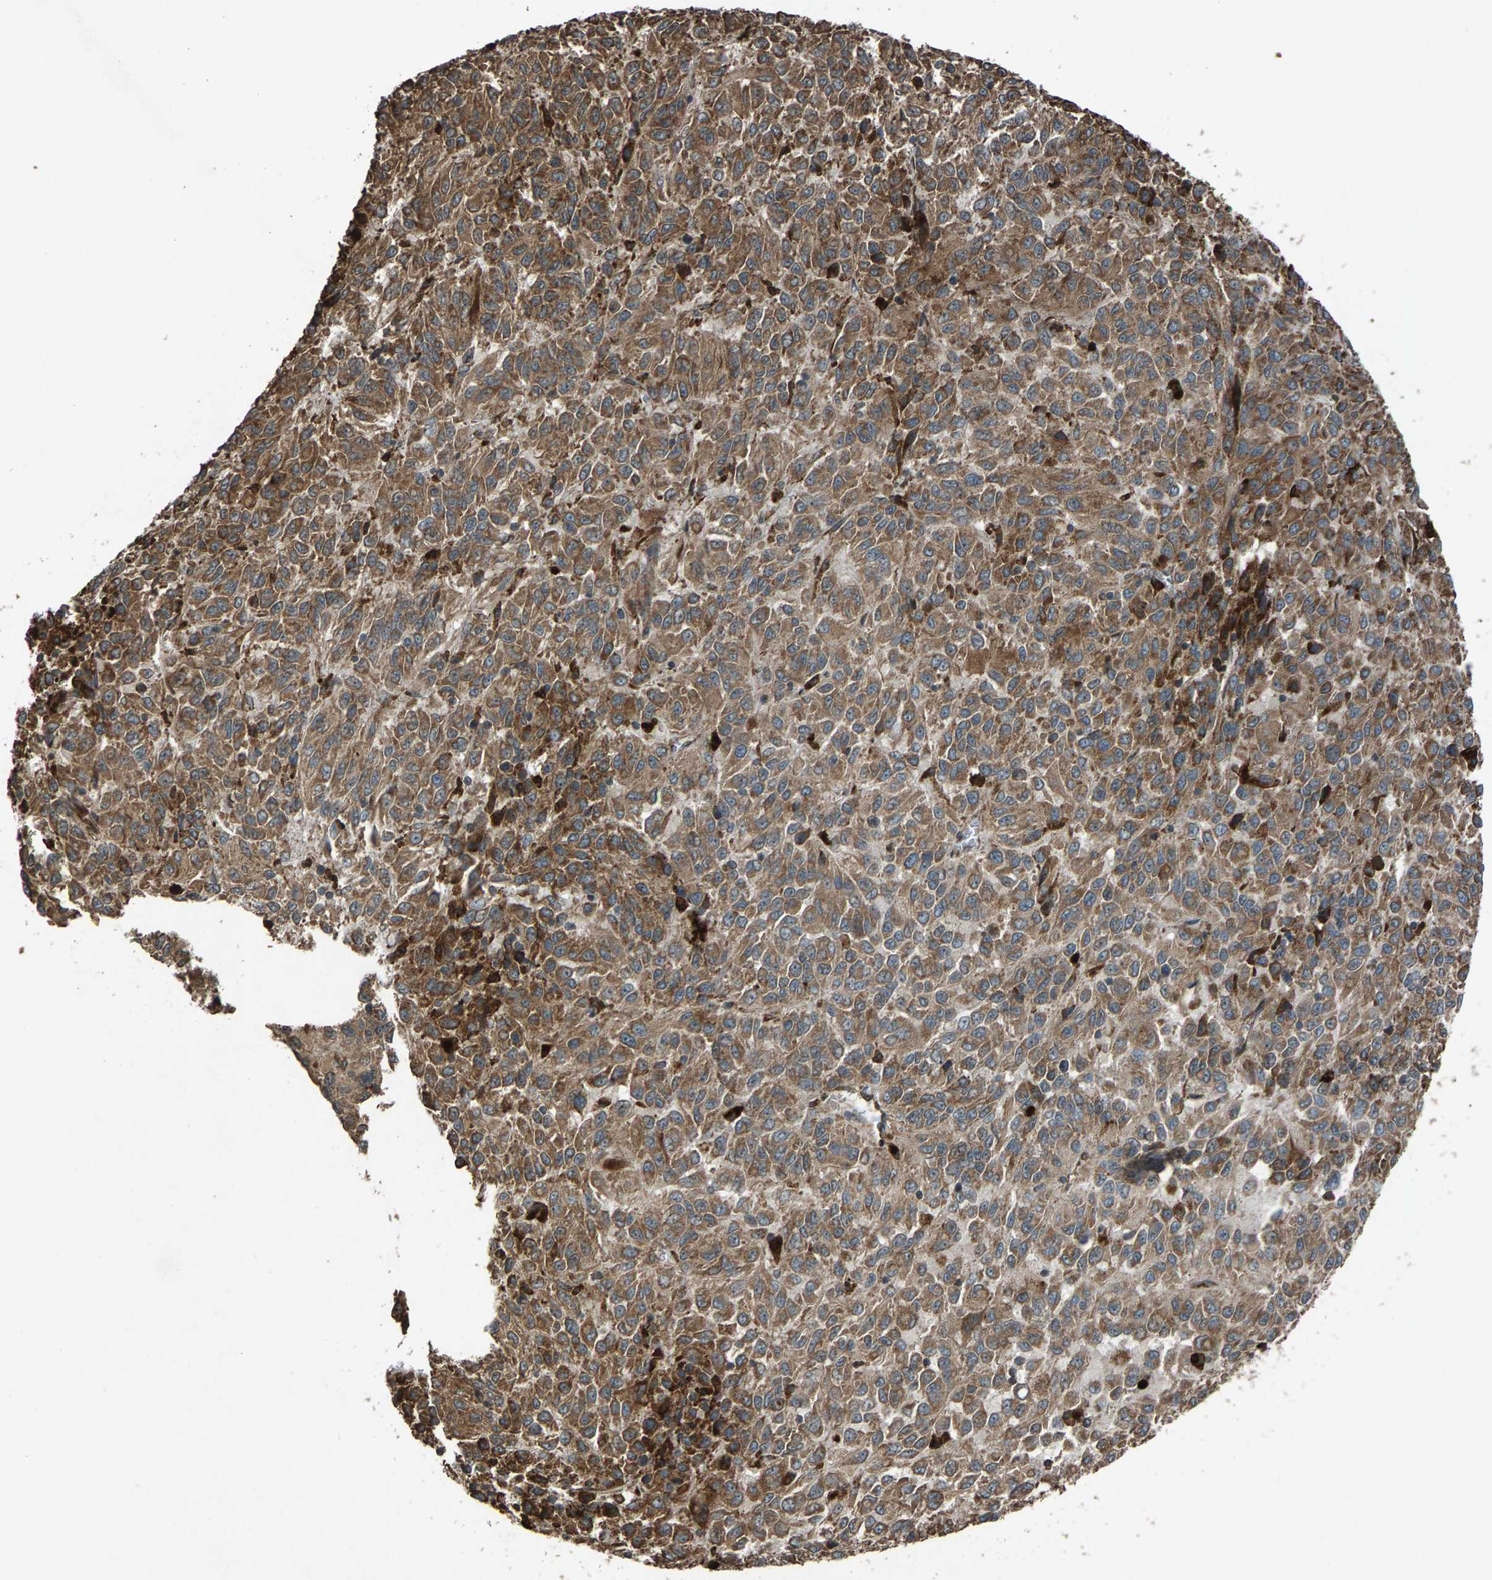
{"staining": {"intensity": "moderate", "quantity": ">75%", "location": "cytoplasmic/membranous"}, "tissue": "melanoma", "cell_type": "Tumor cells", "image_type": "cancer", "snomed": [{"axis": "morphology", "description": "Malignant melanoma, Metastatic site"}, {"axis": "topography", "description": "Lung"}], "caption": "DAB (3,3'-diaminobenzidine) immunohistochemical staining of human melanoma exhibits moderate cytoplasmic/membranous protein staining in approximately >75% of tumor cells. (Stains: DAB in brown, nuclei in blue, Microscopy: brightfield microscopy at high magnification).", "gene": "CALR", "patient": {"sex": "male", "age": 64}}